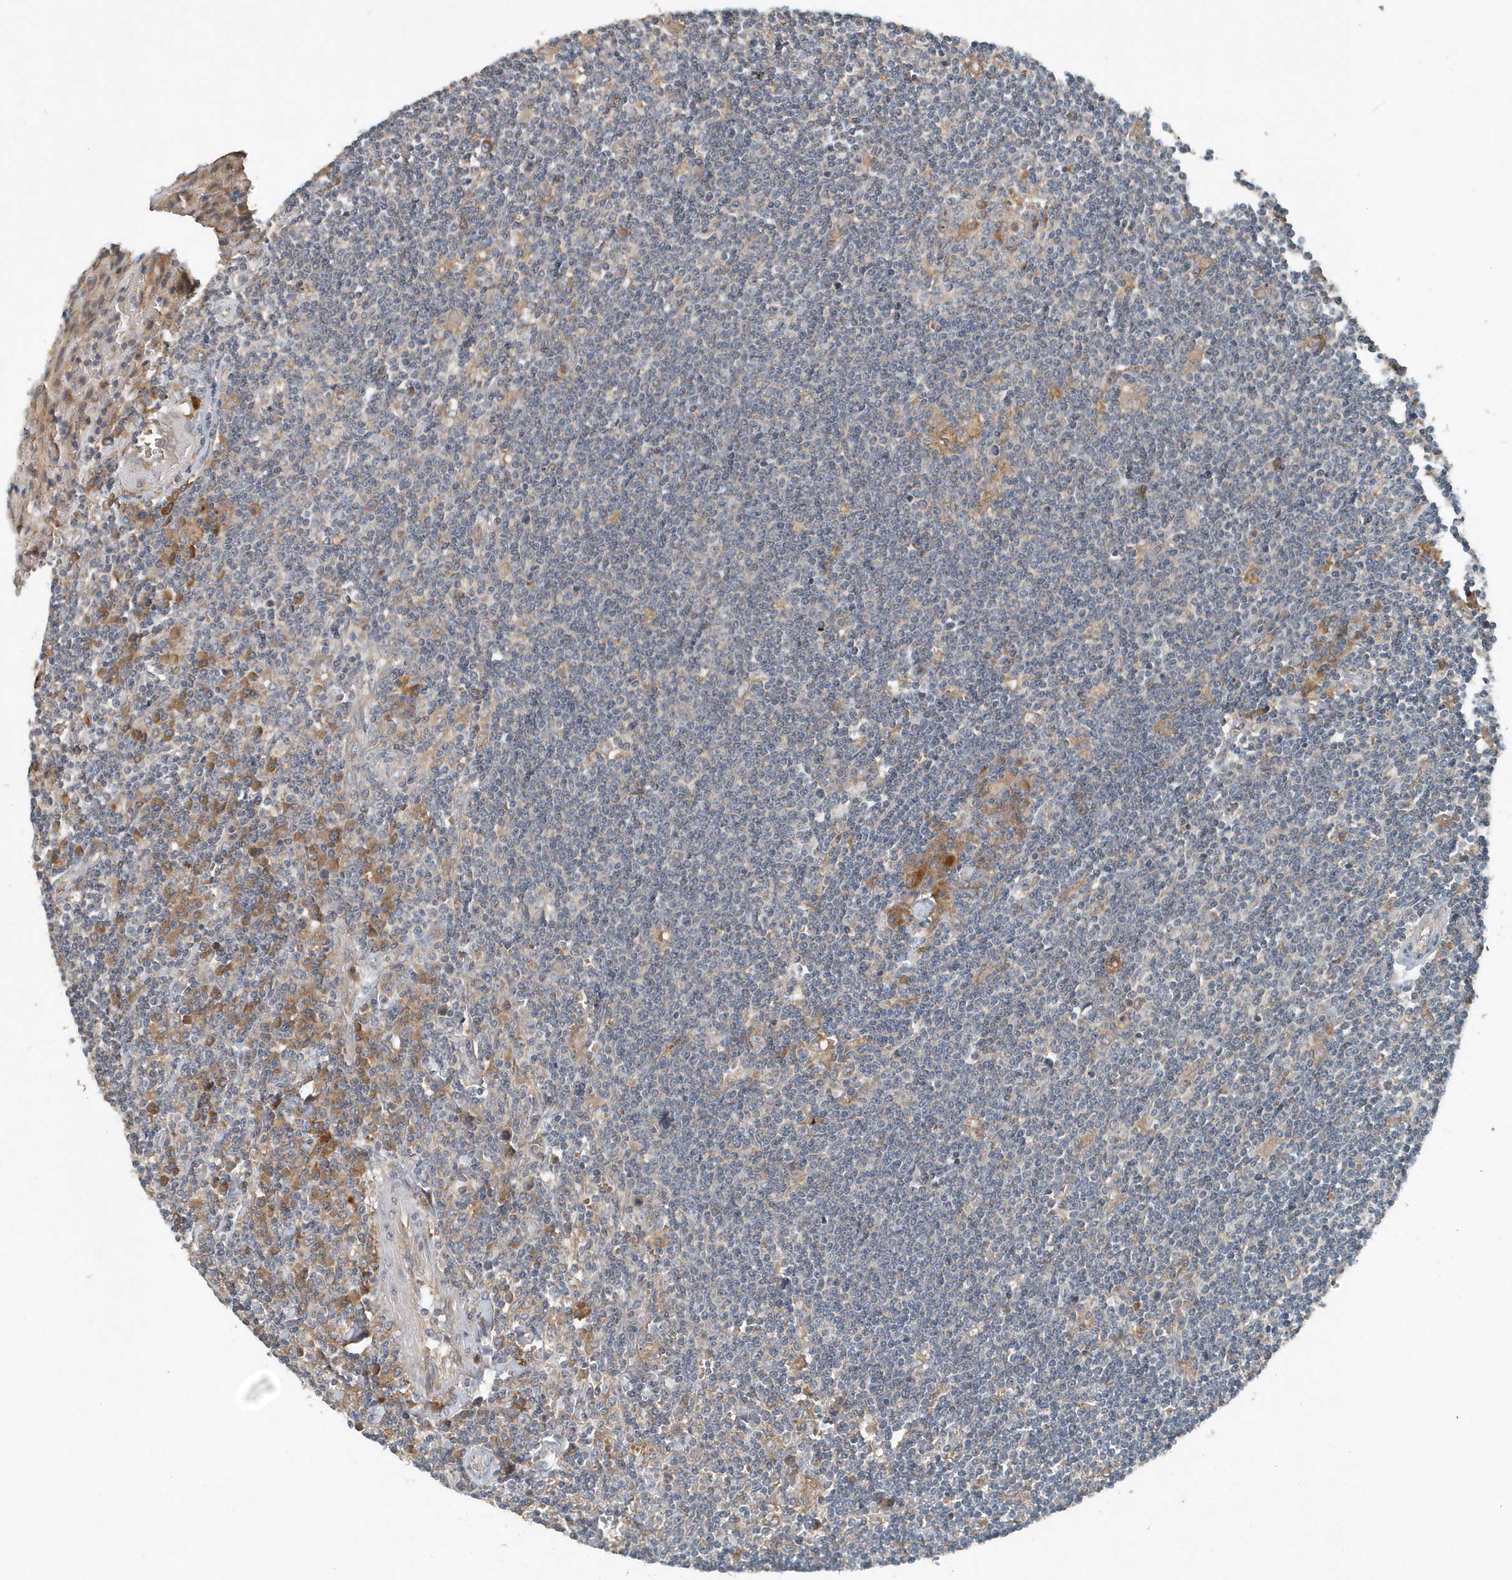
{"staining": {"intensity": "negative", "quantity": "none", "location": "none"}, "tissue": "lymphoma", "cell_type": "Tumor cells", "image_type": "cancer", "snomed": [{"axis": "morphology", "description": "Malignant lymphoma, non-Hodgkin's type, Low grade"}, {"axis": "topography", "description": "Spleen"}], "caption": "Histopathology image shows no significant protein positivity in tumor cells of low-grade malignant lymphoma, non-Hodgkin's type.", "gene": "SCFD2", "patient": {"sex": "male", "age": 76}}